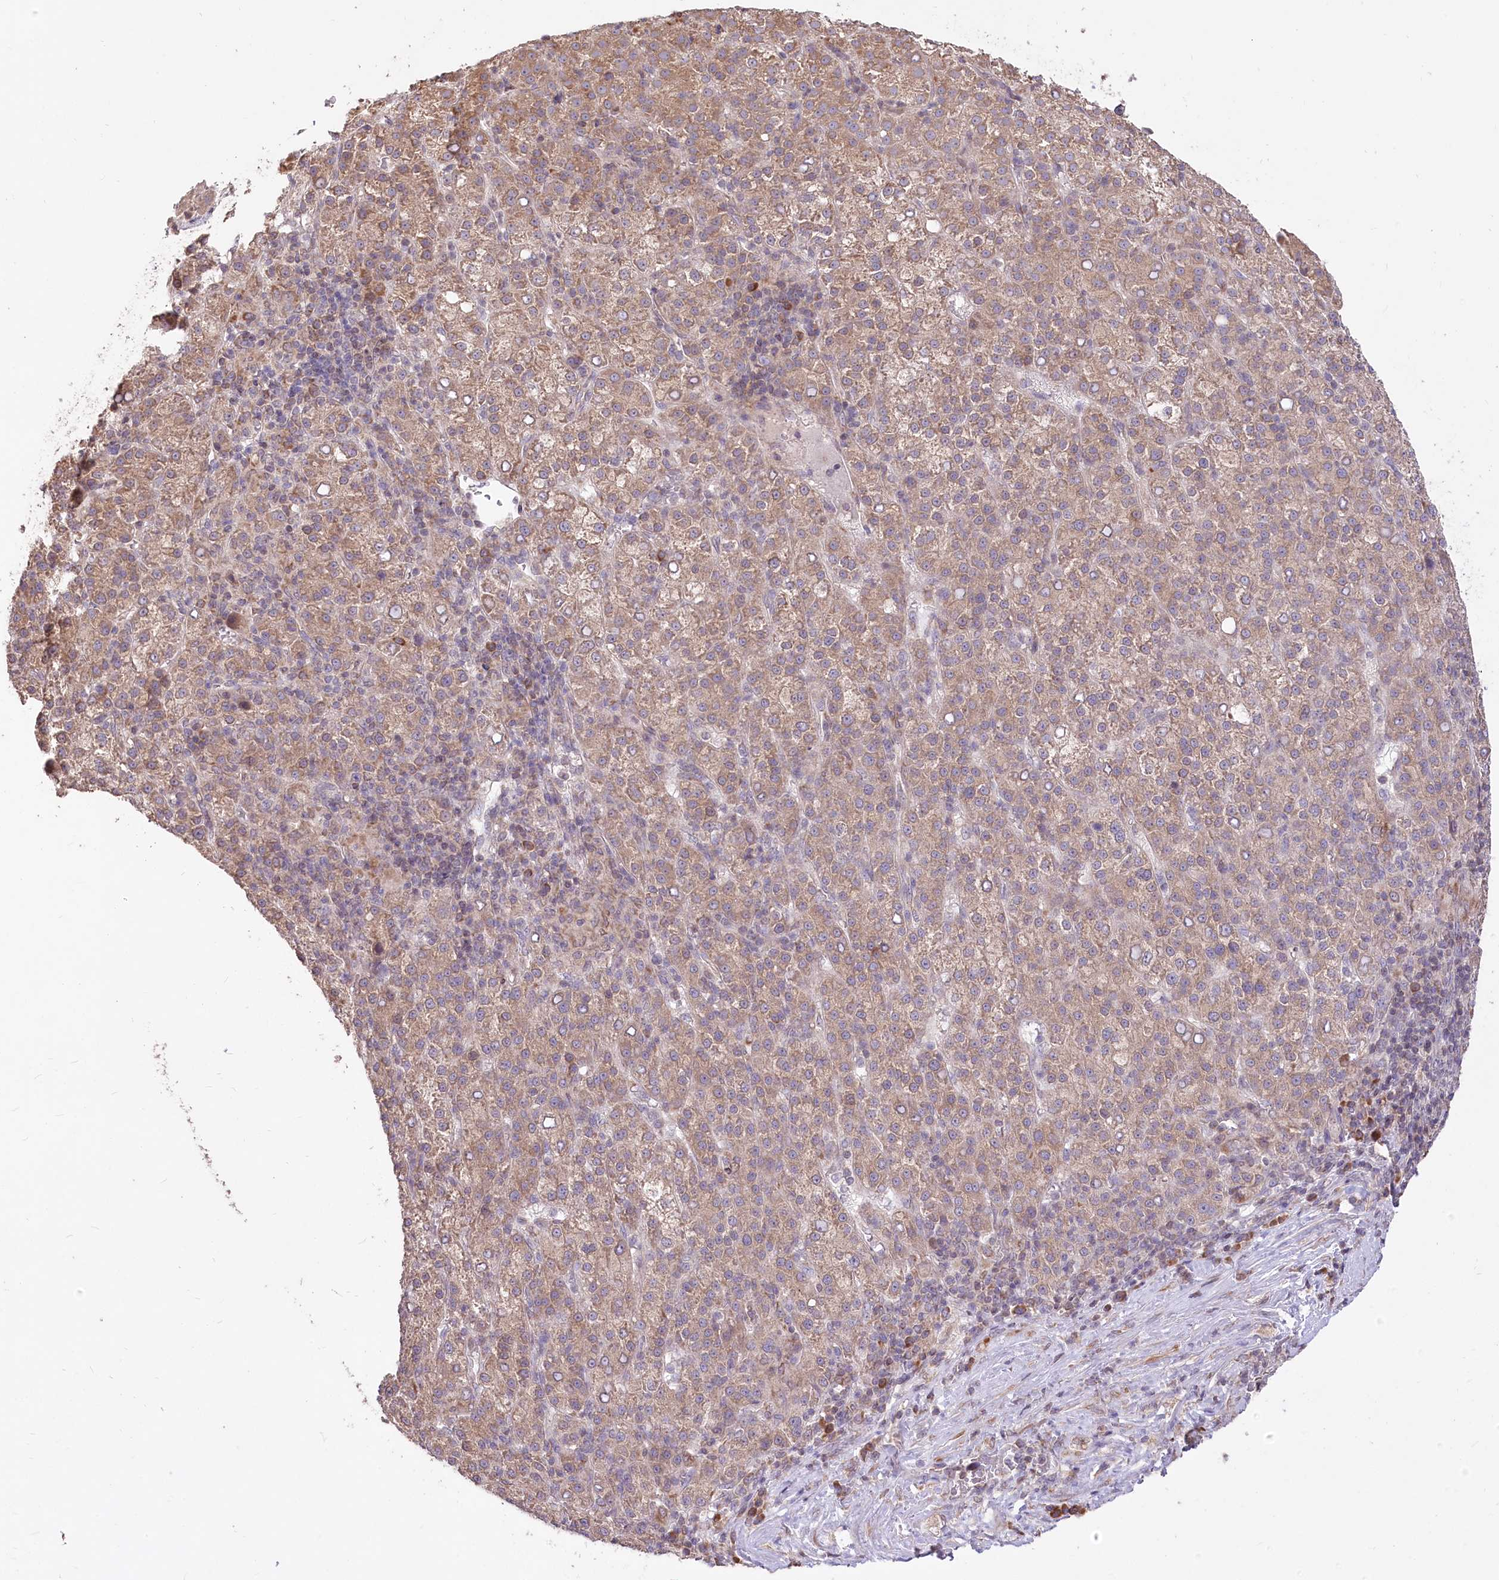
{"staining": {"intensity": "moderate", "quantity": ">75%", "location": "cytoplasmic/membranous"}, "tissue": "liver cancer", "cell_type": "Tumor cells", "image_type": "cancer", "snomed": [{"axis": "morphology", "description": "Carcinoma, Hepatocellular, NOS"}, {"axis": "topography", "description": "Liver"}], "caption": "The immunohistochemical stain shows moderate cytoplasmic/membranous positivity in tumor cells of liver cancer (hepatocellular carcinoma) tissue.", "gene": "STT3B", "patient": {"sex": "female", "age": 58}}